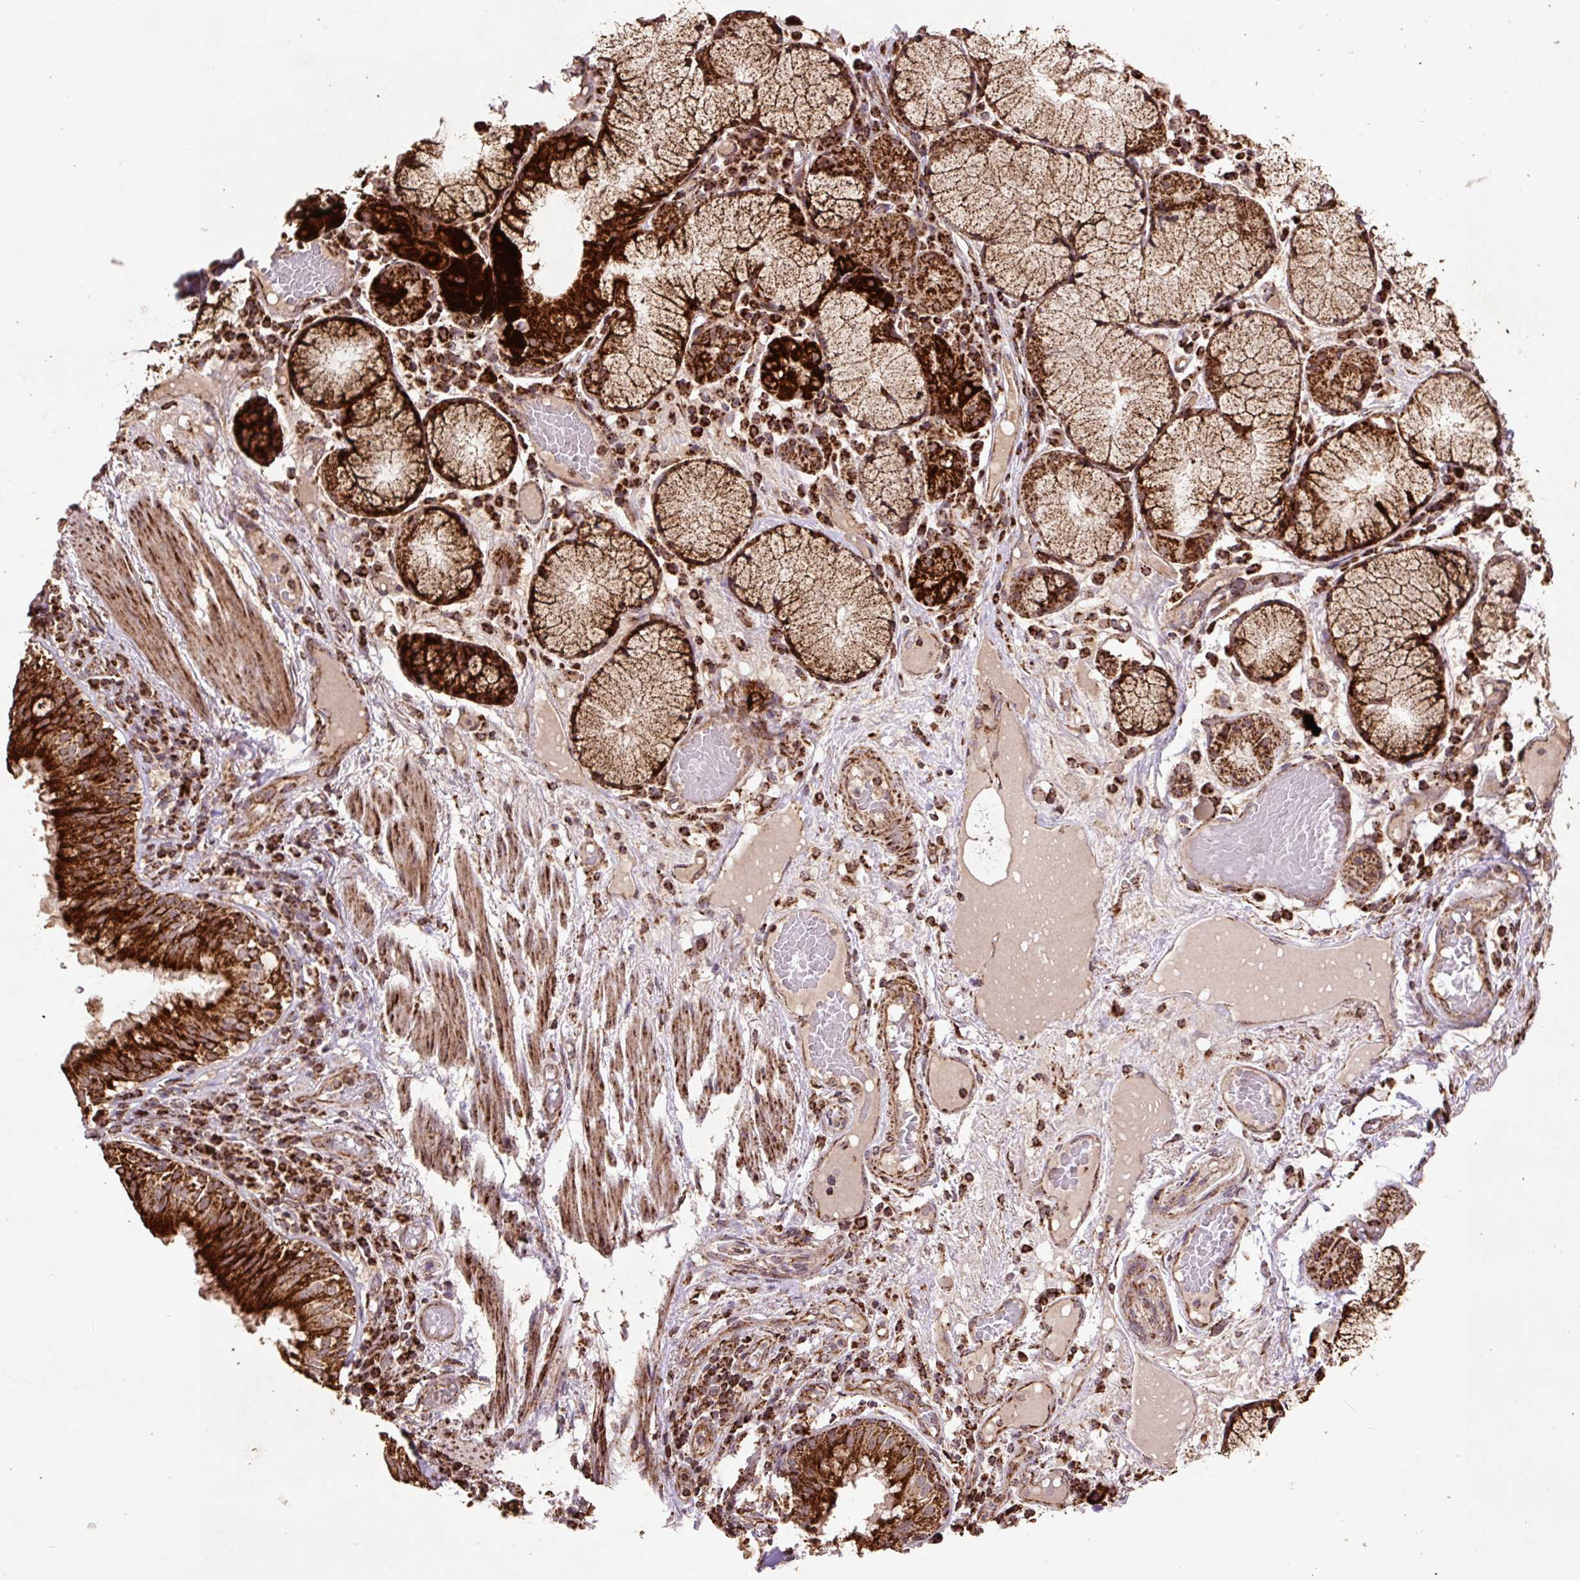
{"staining": {"intensity": "moderate", "quantity": ">75%", "location": "cytoplasmic/membranous,nuclear"}, "tissue": "adipose tissue", "cell_type": "Adipocytes", "image_type": "normal", "snomed": [{"axis": "morphology", "description": "Normal tissue, NOS"}, {"axis": "topography", "description": "Cartilage tissue"}, {"axis": "topography", "description": "Bronchus"}], "caption": "A micrograph of human adipose tissue stained for a protein shows moderate cytoplasmic/membranous,nuclear brown staining in adipocytes. (IHC, brightfield microscopy, high magnification).", "gene": "ATP5F1A", "patient": {"sex": "male", "age": 56}}